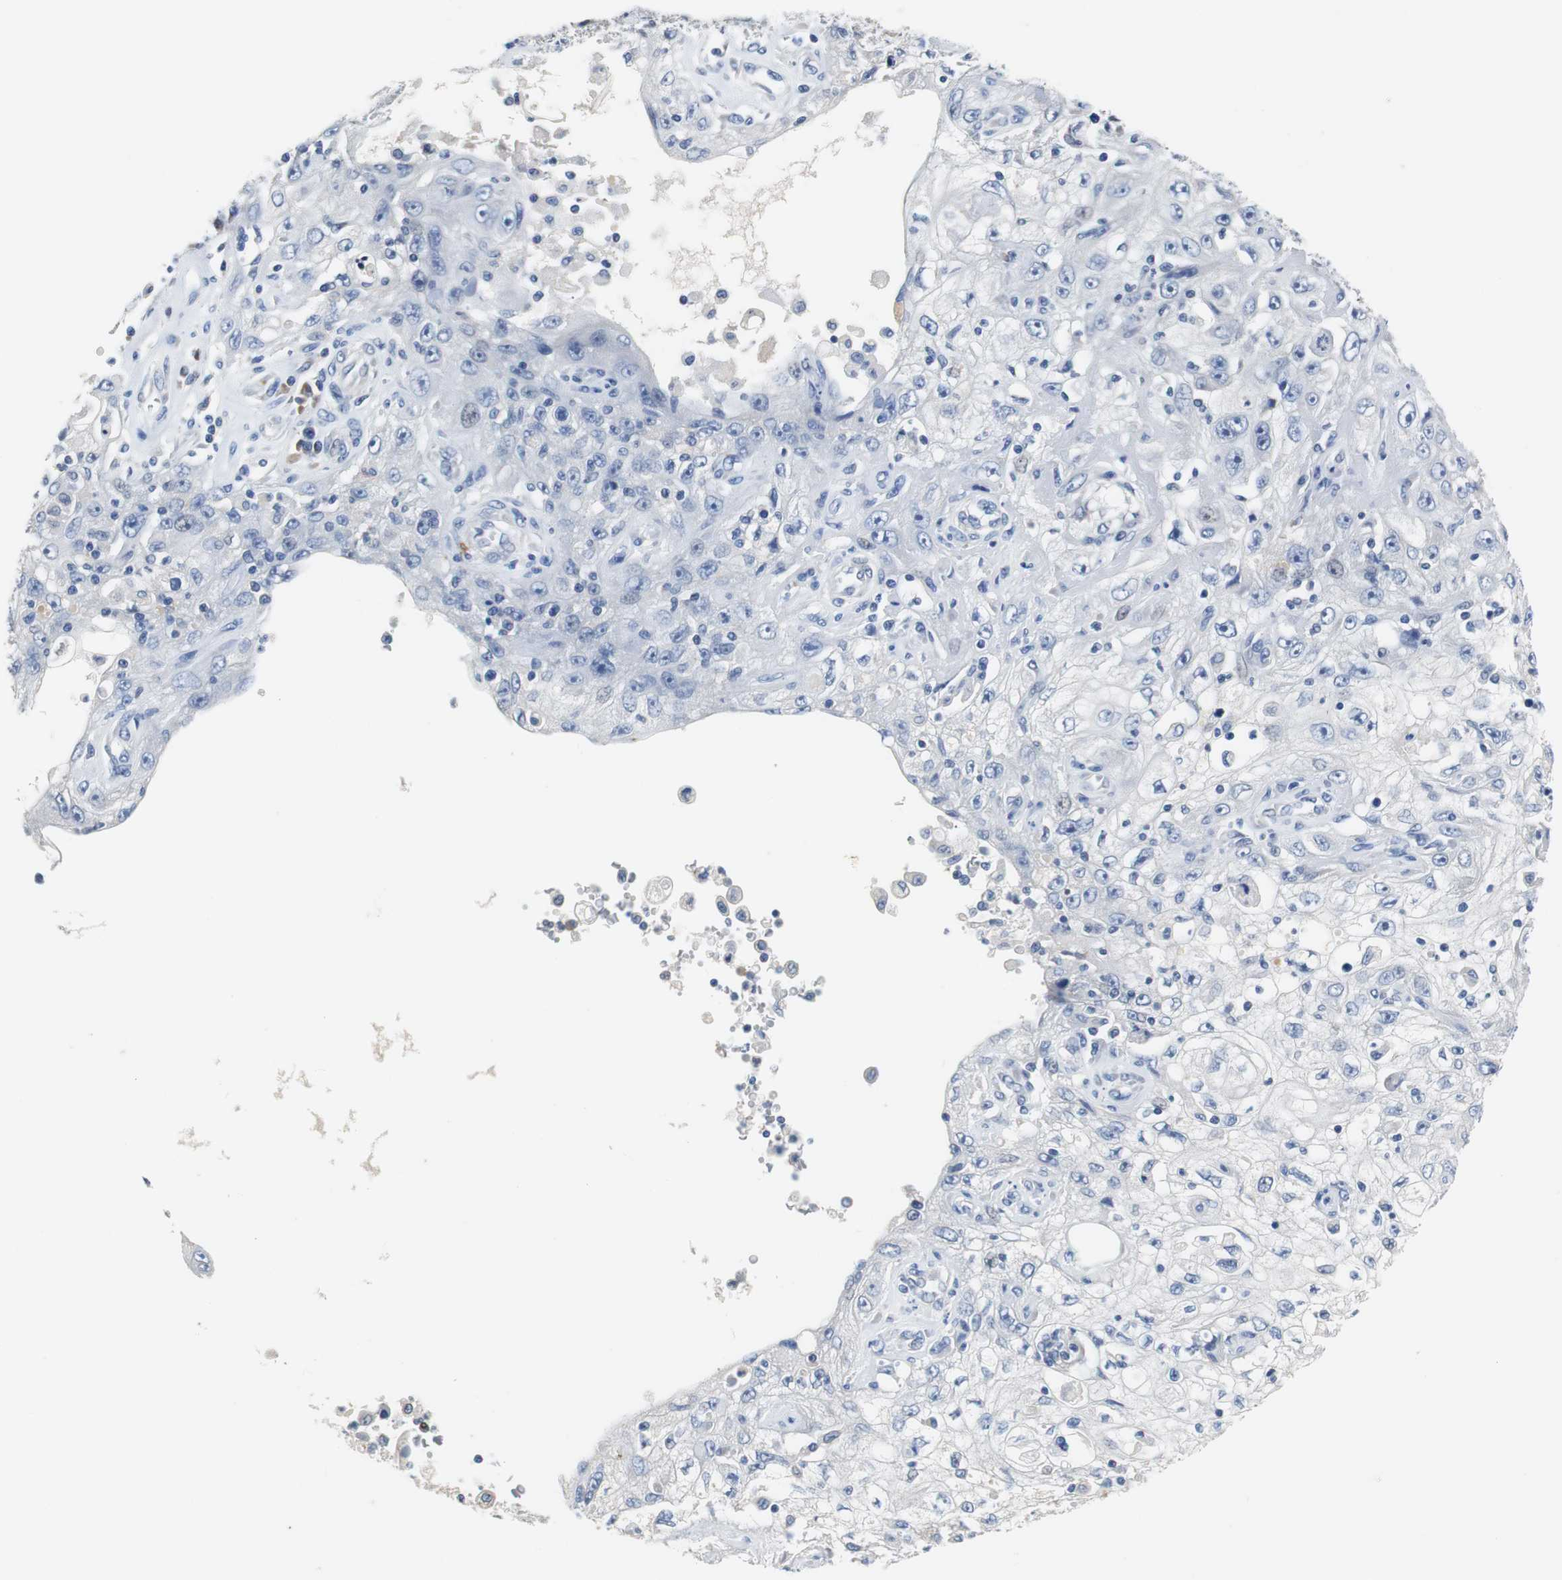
{"staining": {"intensity": "negative", "quantity": "none", "location": "none"}, "tissue": "skin cancer", "cell_type": "Tumor cells", "image_type": "cancer", "snomed": [{"axis": "morphology", "description": "Squamous cell carcinoma, NOS"}, {"axis": "topography", "description": "Skin"}], "caption": "An image of skin squamous cell carcinoma stained for a protein demonstrates no brown staining in tumor cells. (Brightfield microscopy of DAB IHC at high magnification).", "gene": "PCK1", "patient": {"sex": "male", "age": 75}}